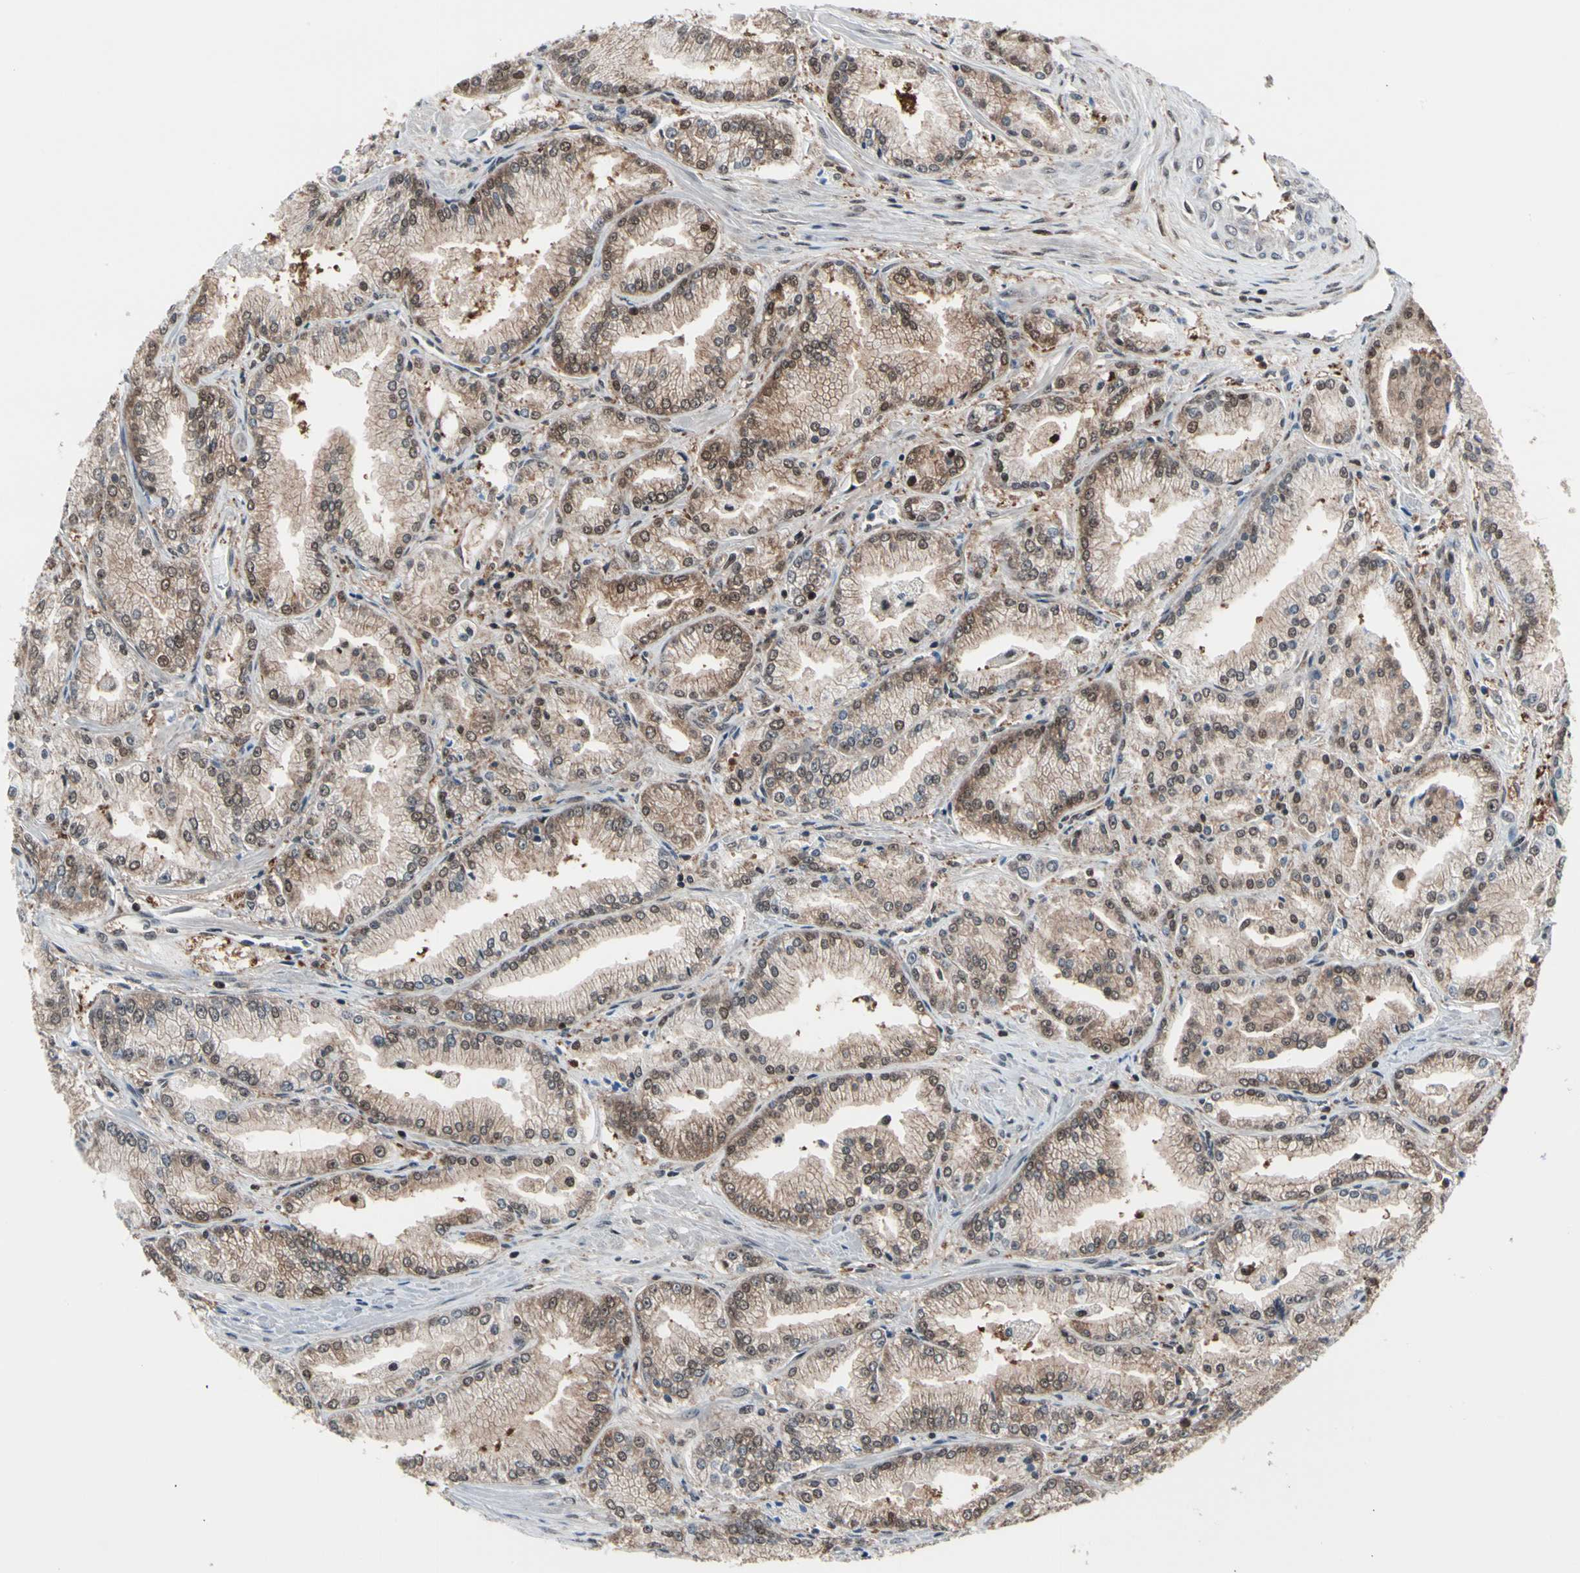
{"staining": {"intensity": "moderate", "quantity": "25%-75%", "location": "cytoplasmic/membranous,nuclear"}, "tissue": "prostate cancer", "cell_type": "Tumor cells", "image_type": "cancer", "snomed": [{"axis": "morphology", "description": "Adenocarcinoma, High grade"}, {"axis": "topography", "description": "Prostate"}], "caption": "This is a histology image of IHC staining of high-grade adenocarcinoma (prostate), which shows moderate expression in the cytoplasmic/membranous and nuclear of tumor cells.", "gene": "PSMA2", "patient": {"sex": "male", "age": 61}}